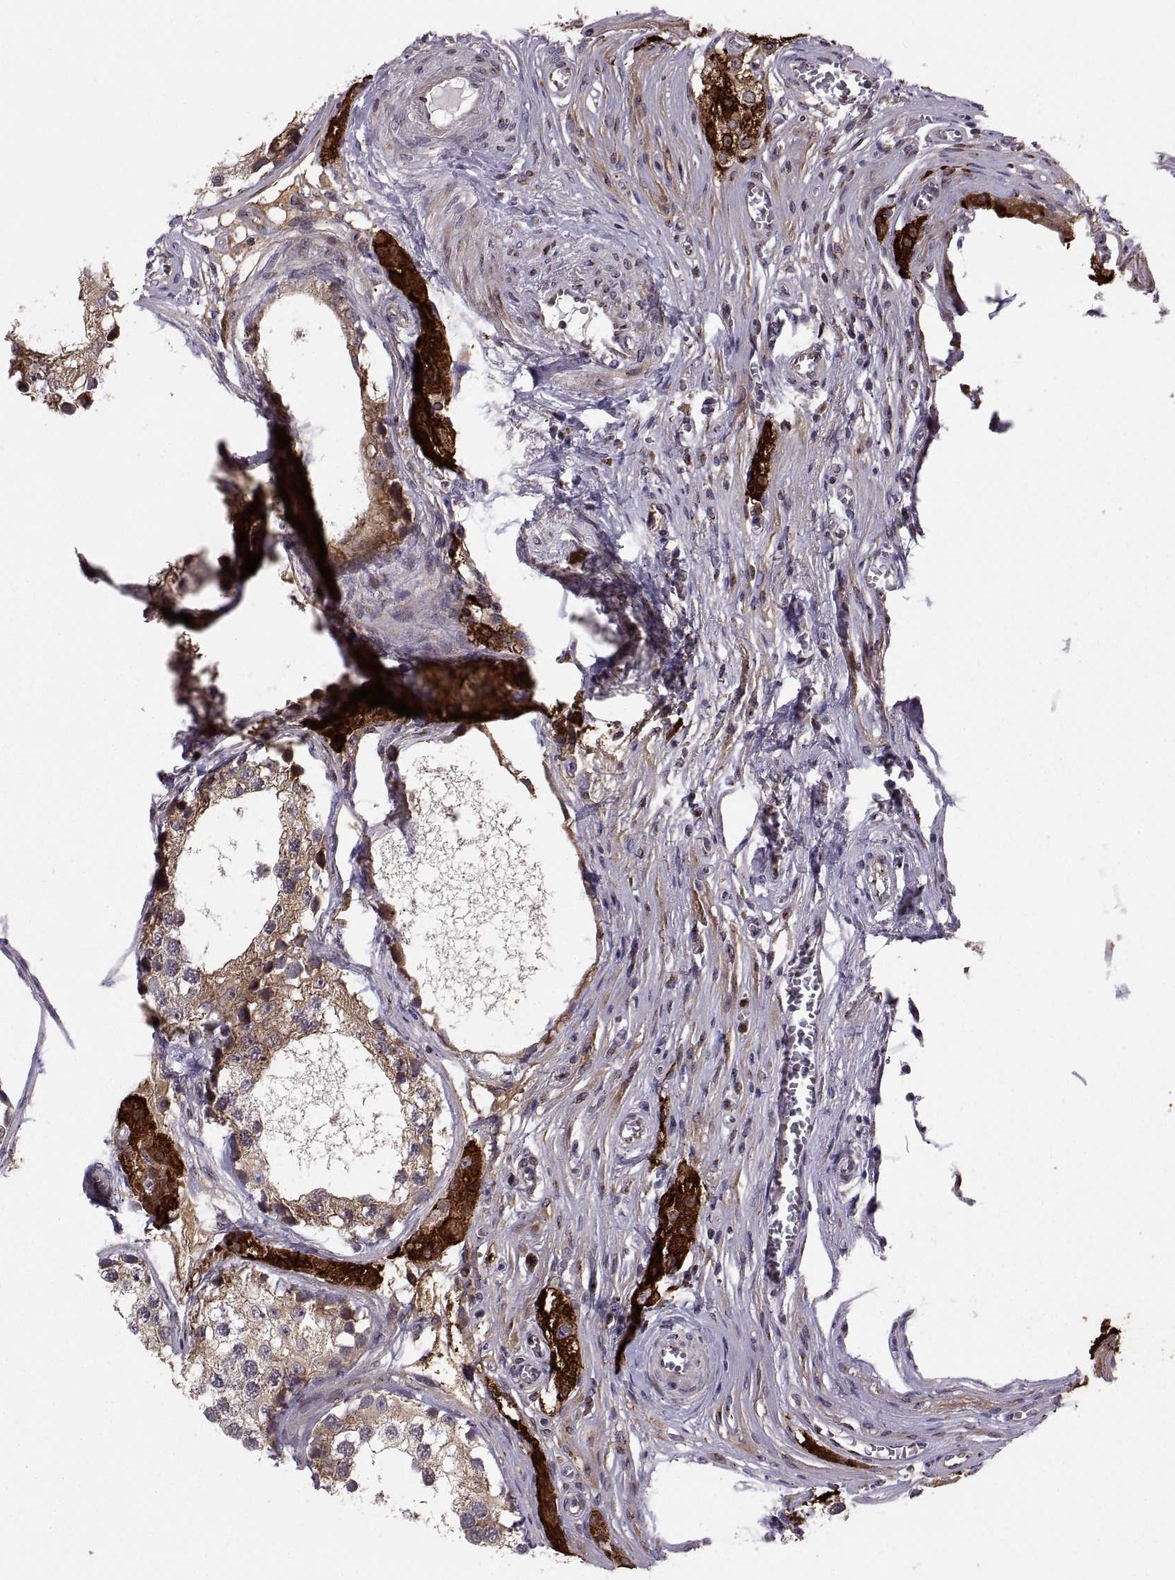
{"staining": {"intensity": "weak", "quantity": ">75%", "location": "cytoplasmic/membranous"}, "tissue": "testis", "cell_type": "Cells in seminiferous ducts", "image_type": "normal", "snomed": [{"axis": "morphology", "description": "Normal tissue, NOS"}, {"axis": "morphology", "description": "Seminoma, NOS"}, {"axis": "topography", "description": "Testis"}], "caption": "Protein expression analysis of benign testis exhibits weak cytoplasmic/membranous positivity in approximately >75% of cells in seminiferous ducts.", "gene": "TESC", "patient": {"sex": "male", "age": 65}}